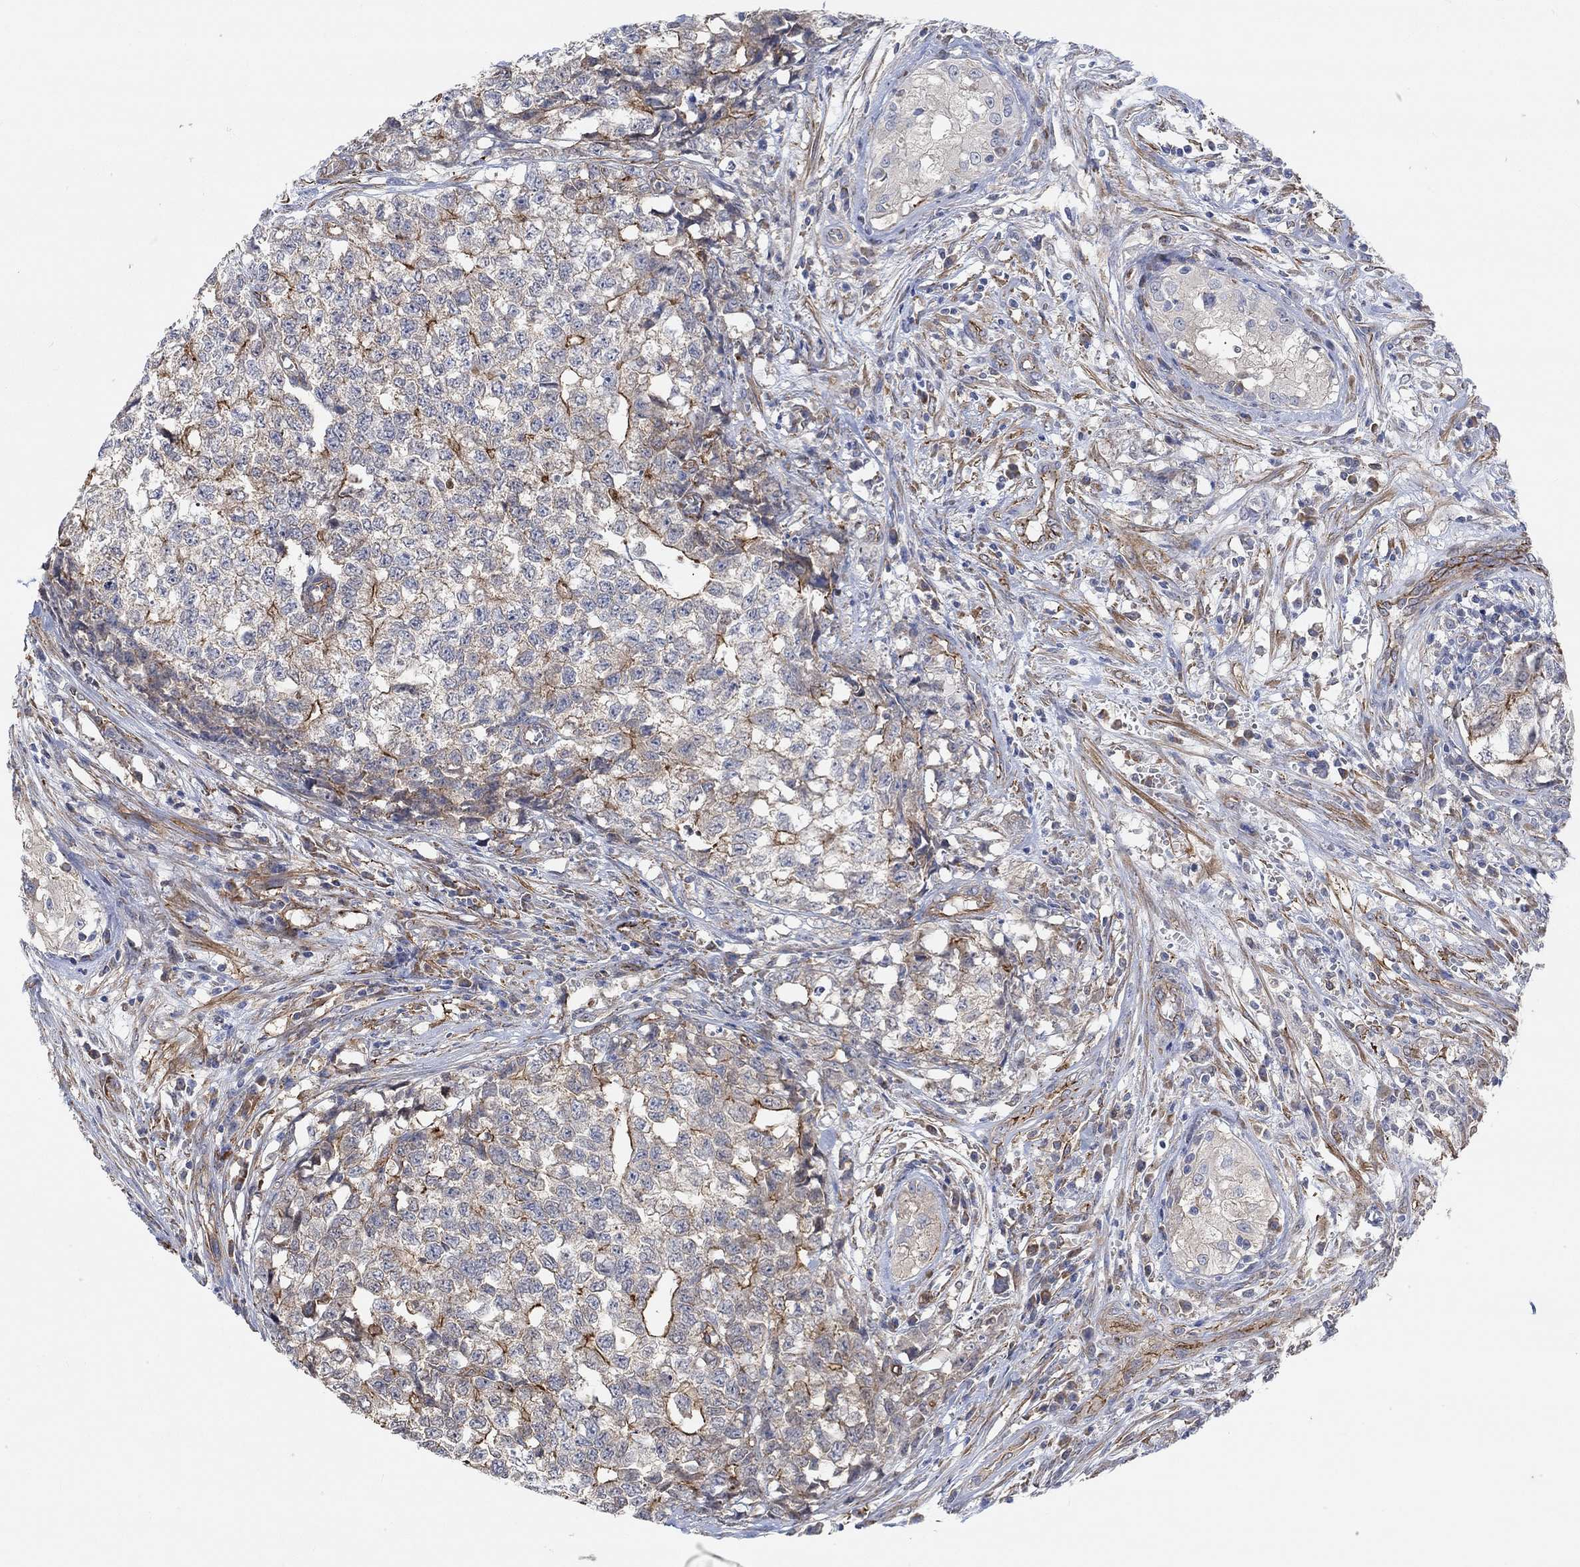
{"staining": {"intensity": "strong", "quantity": "<25%", "location": "cytoplasmic/membranous"}, "tissue": "testis cancer", "cell_type": "Tumor cells", "image_type": "cancer", "snomed": [{"axis": "morphology", "description": "Seminoma, NOS"}, {"axis": "morphology", "description": "Carcinoma, Embryonal, NOS"}, {"axis": "topography", "description": "Testis"}], "caption": "A medium amount of strong cytoplasmic/membranous positivity is present in about <25% of tumor cells in testis cancer tissue. The protein is stained brown, and the nuclei are stained in blue (DAB (3,3'-diaminobenzidine) IHC with brightfield microscopy, high magnification).", "gene": "SYT16", "patient": {"sex": "male", "age": 22}}